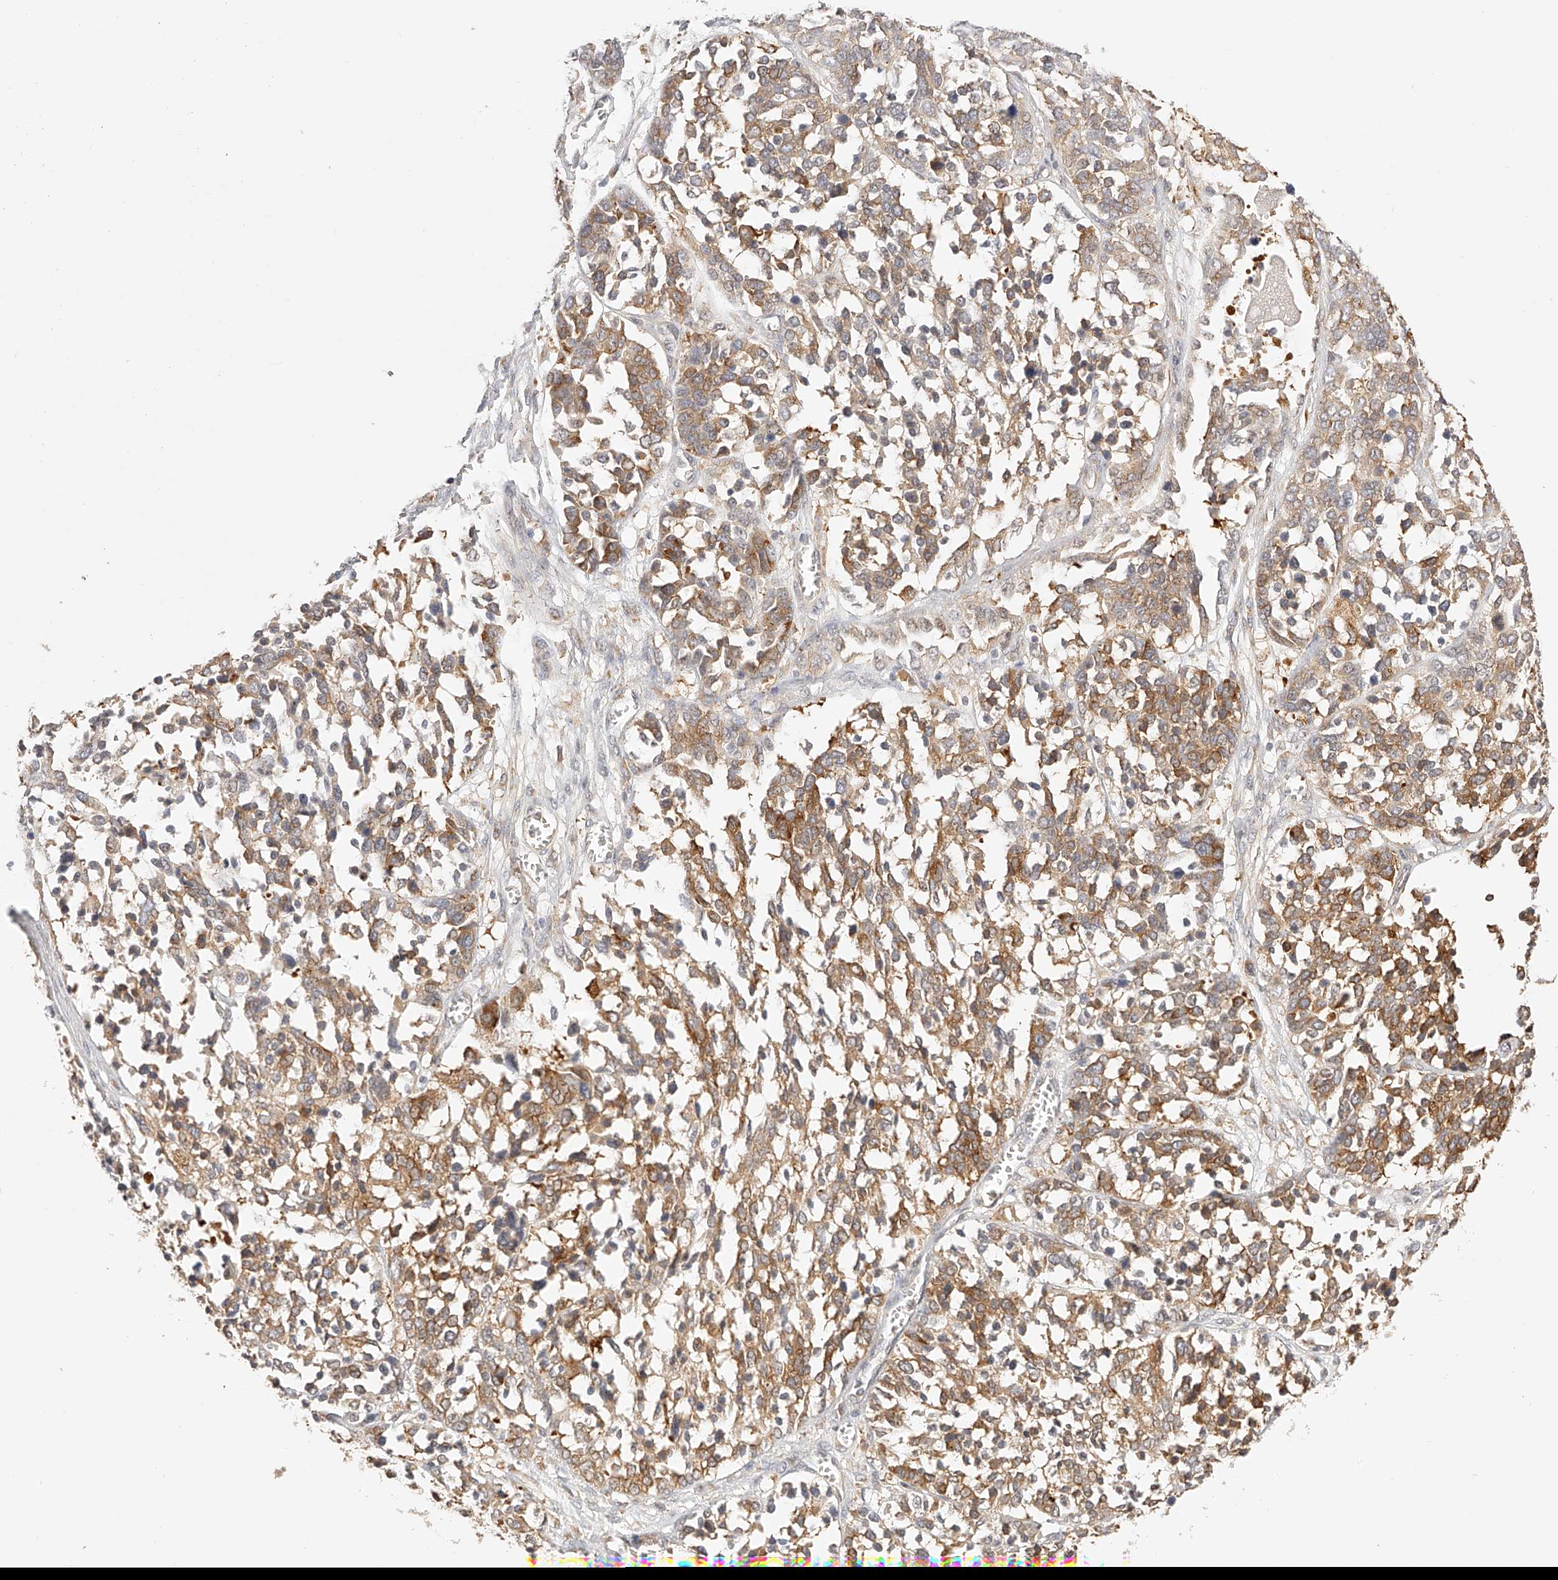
{"staining": {"intensity": "moderate", "quantity": ">75%", "location": "cytoplasmic/membranous"}, "tissue": "ovarian cancer", "cell_type": "Tumor cells", "image_type": "cancer", "snomed": [{"axis": "morphology", "description": "Cystadenocarcinoma, serous, NOS"}, {"axis": "topography", "description": "Ovary"}], "caption": "This is a micrograph of immunohistochemistry (IHC) staining of ovarian serous cystadenocarcinoma, which shows moderate staining in the cytoplasmic/membranous of tumor cells.", "gene": "SYNC", "patient": {"sex": "female", "age": 44}}